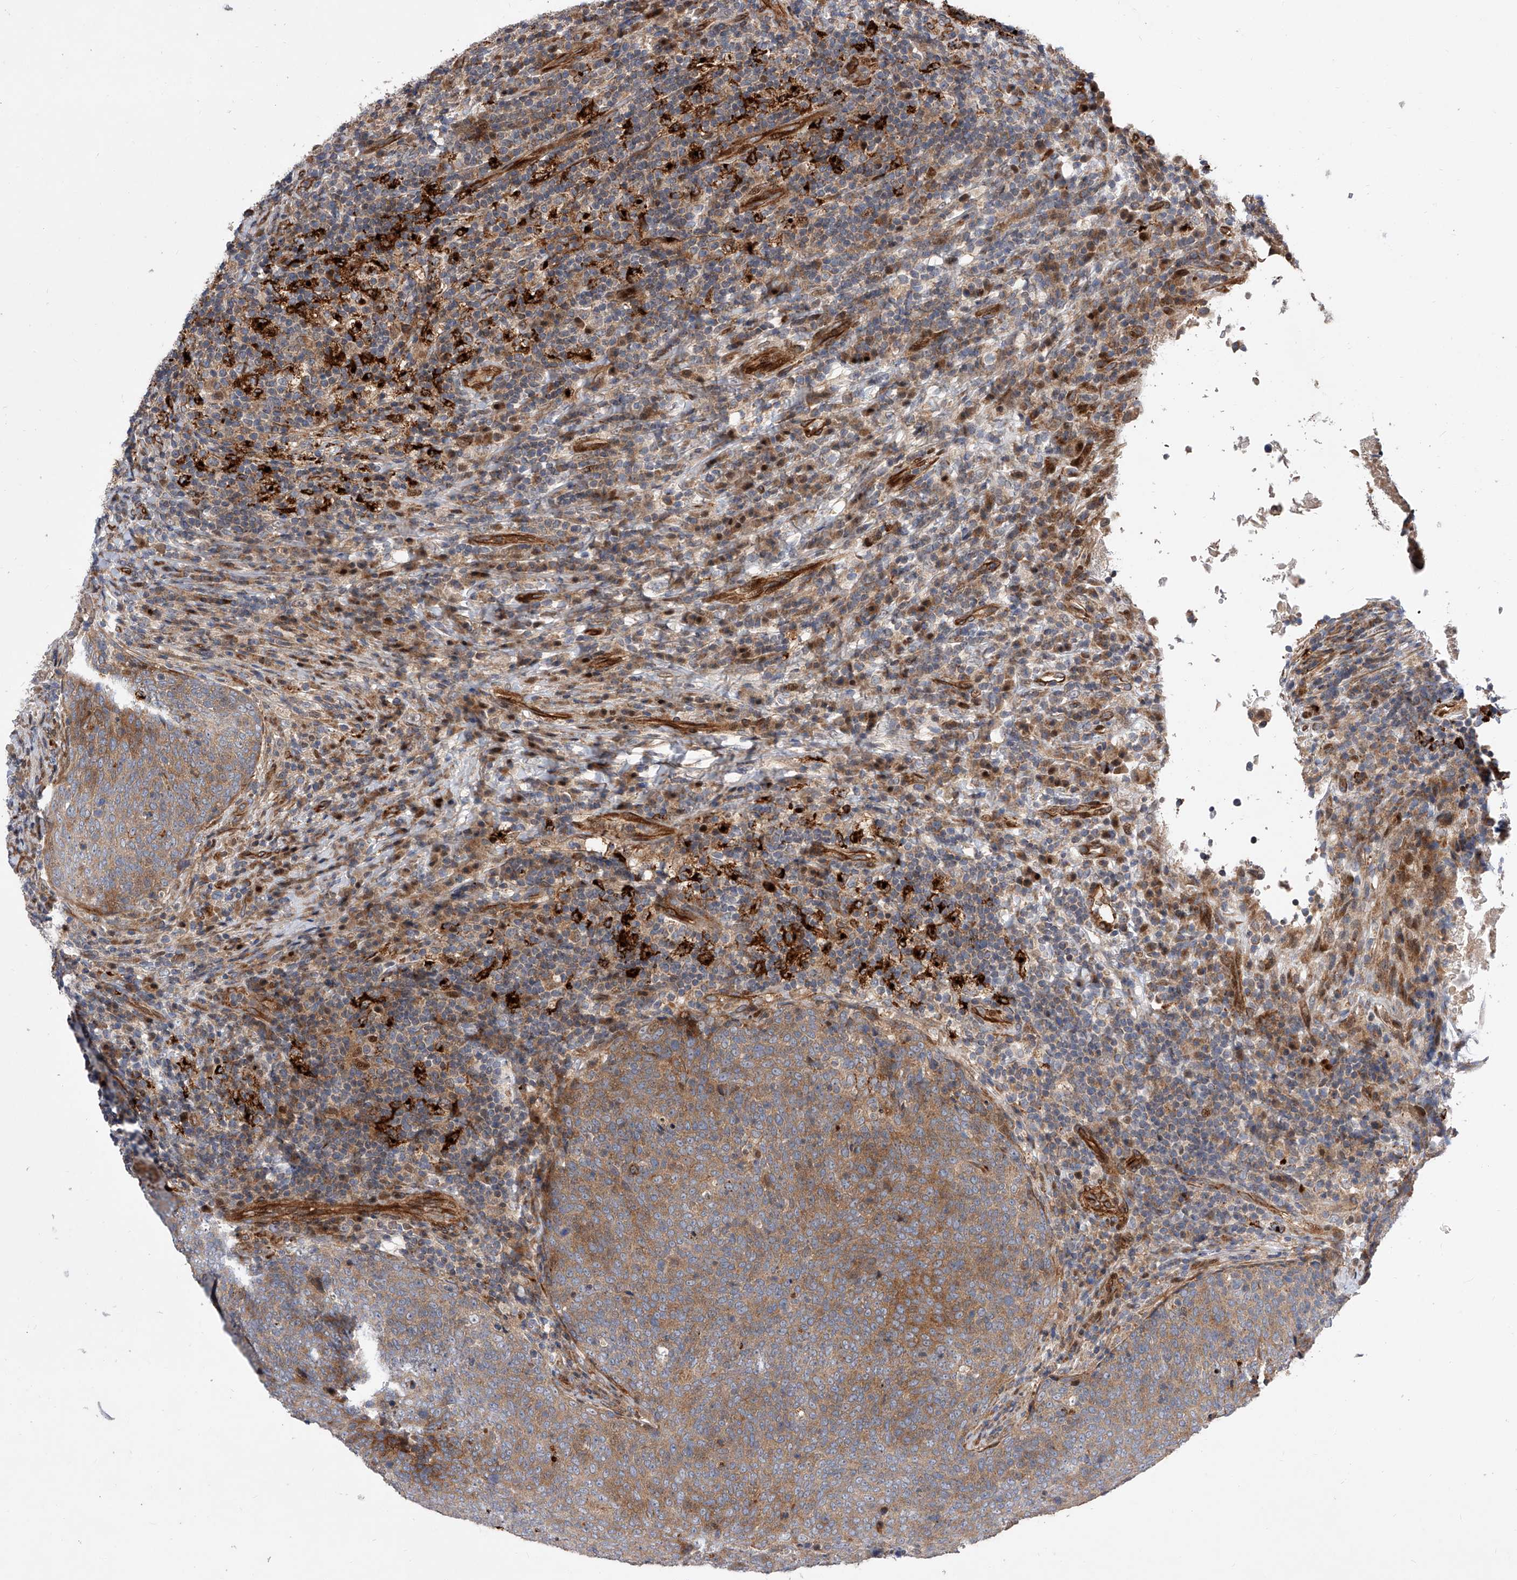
{"staining": {"intensity": "moderate", "quantity": ">75%", "location": "cytoplasmic/membranous"}, "tissue": "head and neck cancer", "cell_type": "Tumor cells", "image_type": "cancer", "snomed": [{"axis": "morphology", "description": "Squamous cell carcinoma, NOS"}, {"axis": "morphology", "description": "Squamous cell carcinoma, metastatic, NOS"}, {"axis": "topography", "description": "Lymph node"}, {"axis": "topography", "description": "Head-Neck"}], "caption": "DAB (3,3'-diaminobenzidine) immunohistochemical staining of human head and neck cancer displays moderate cytoplasmic/membranous protein positivity in about >75% of tumor cells.", "gene": "PDSS2", "patient": {"sex": "male", "age": 62}}